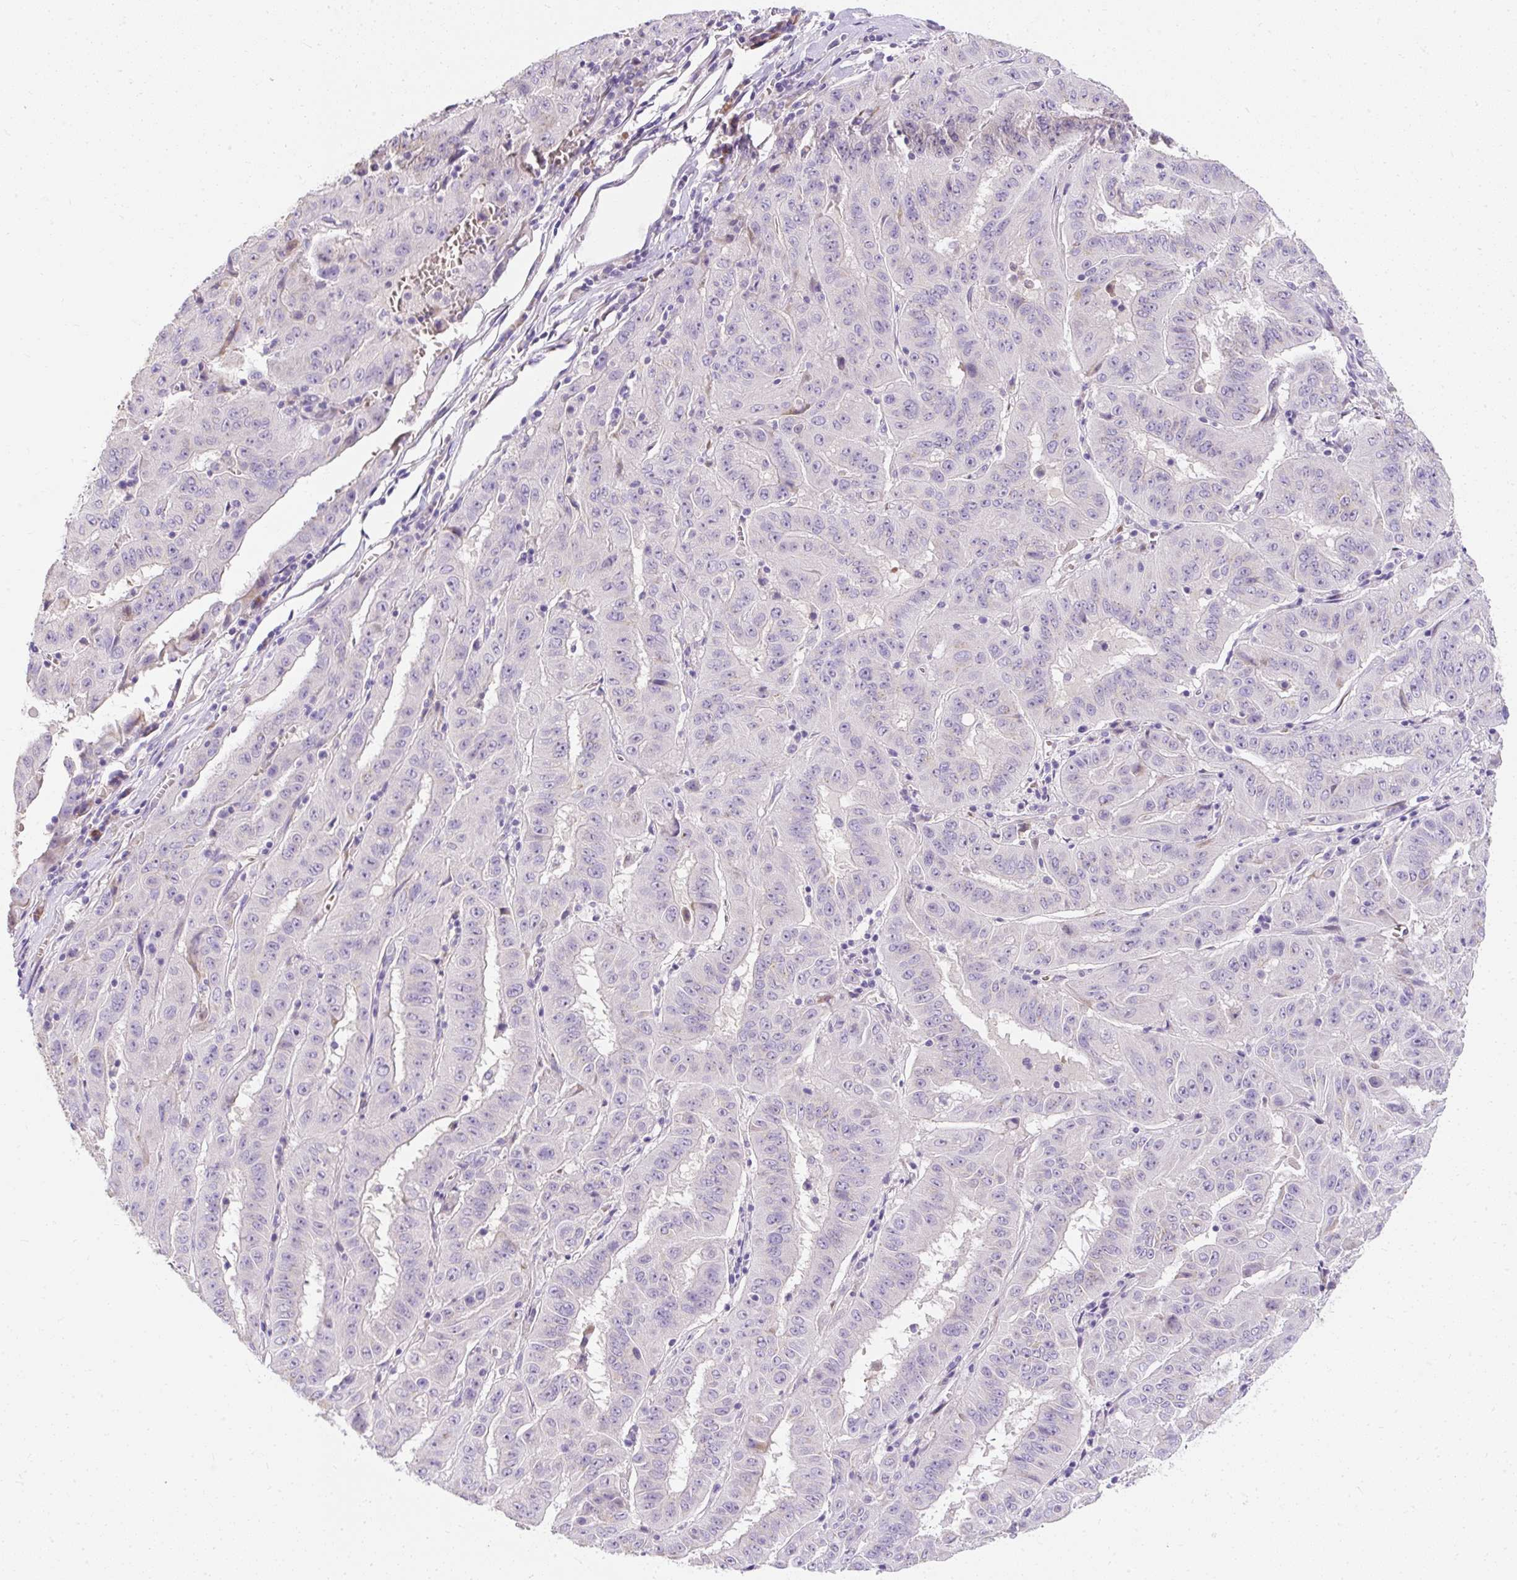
{"staining": {"intensity": "weak", "quantity": "<25%", "location": "cytoplasmic/membranous"}, "tissue": "pancreatic cancer", "cell_type": "Tumor cells", "image_type": "cancer", "snomed": [{"axis": "morphology", "description": "Adenocarcinoma, NOS"}, {"axis": "topography", "description": "Pancreas"}], "caption": "An image of human pancreatic adenocarcinoma is negative for staining in tumor cells.", "gene": "DTX4", "patient": {"sex": "male", "age": 63}}